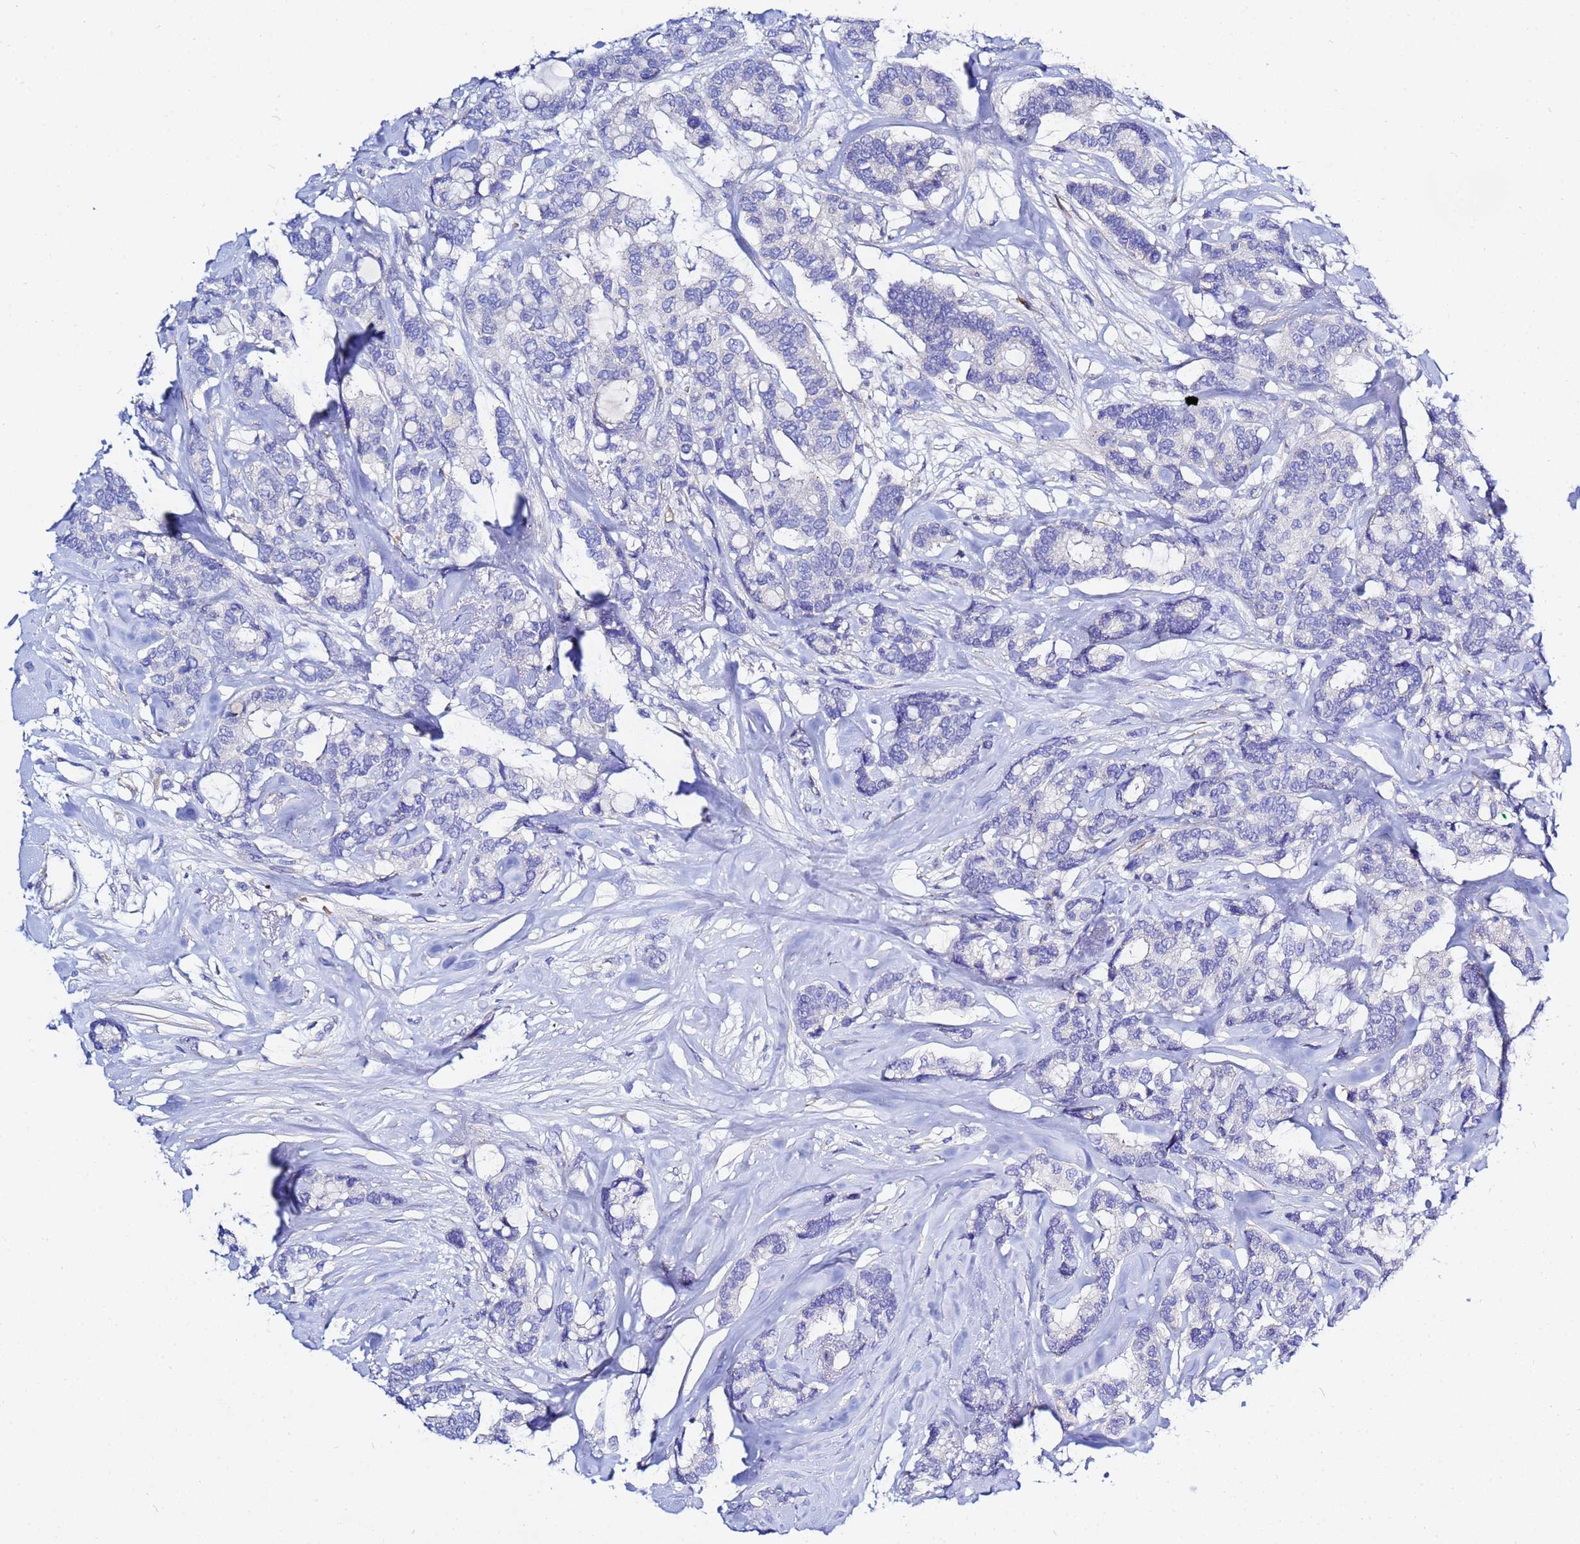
{"staining": {"intensity": "negative", "quantity": "none", "location": "none"}, "tissue": "breast cancer", "cell_type": "Tumor cells", "image_type": "cancer", "snomed": [{"axis": "morphology", "description": "Duct carcinoma"}, {"axis": "topography", "description": "Breast"}], "caption": "Tumor cells are negative for brown protein staining in breast cancer.", "gene": "USP18", "patient": {"sex": "female", "age": 87}}